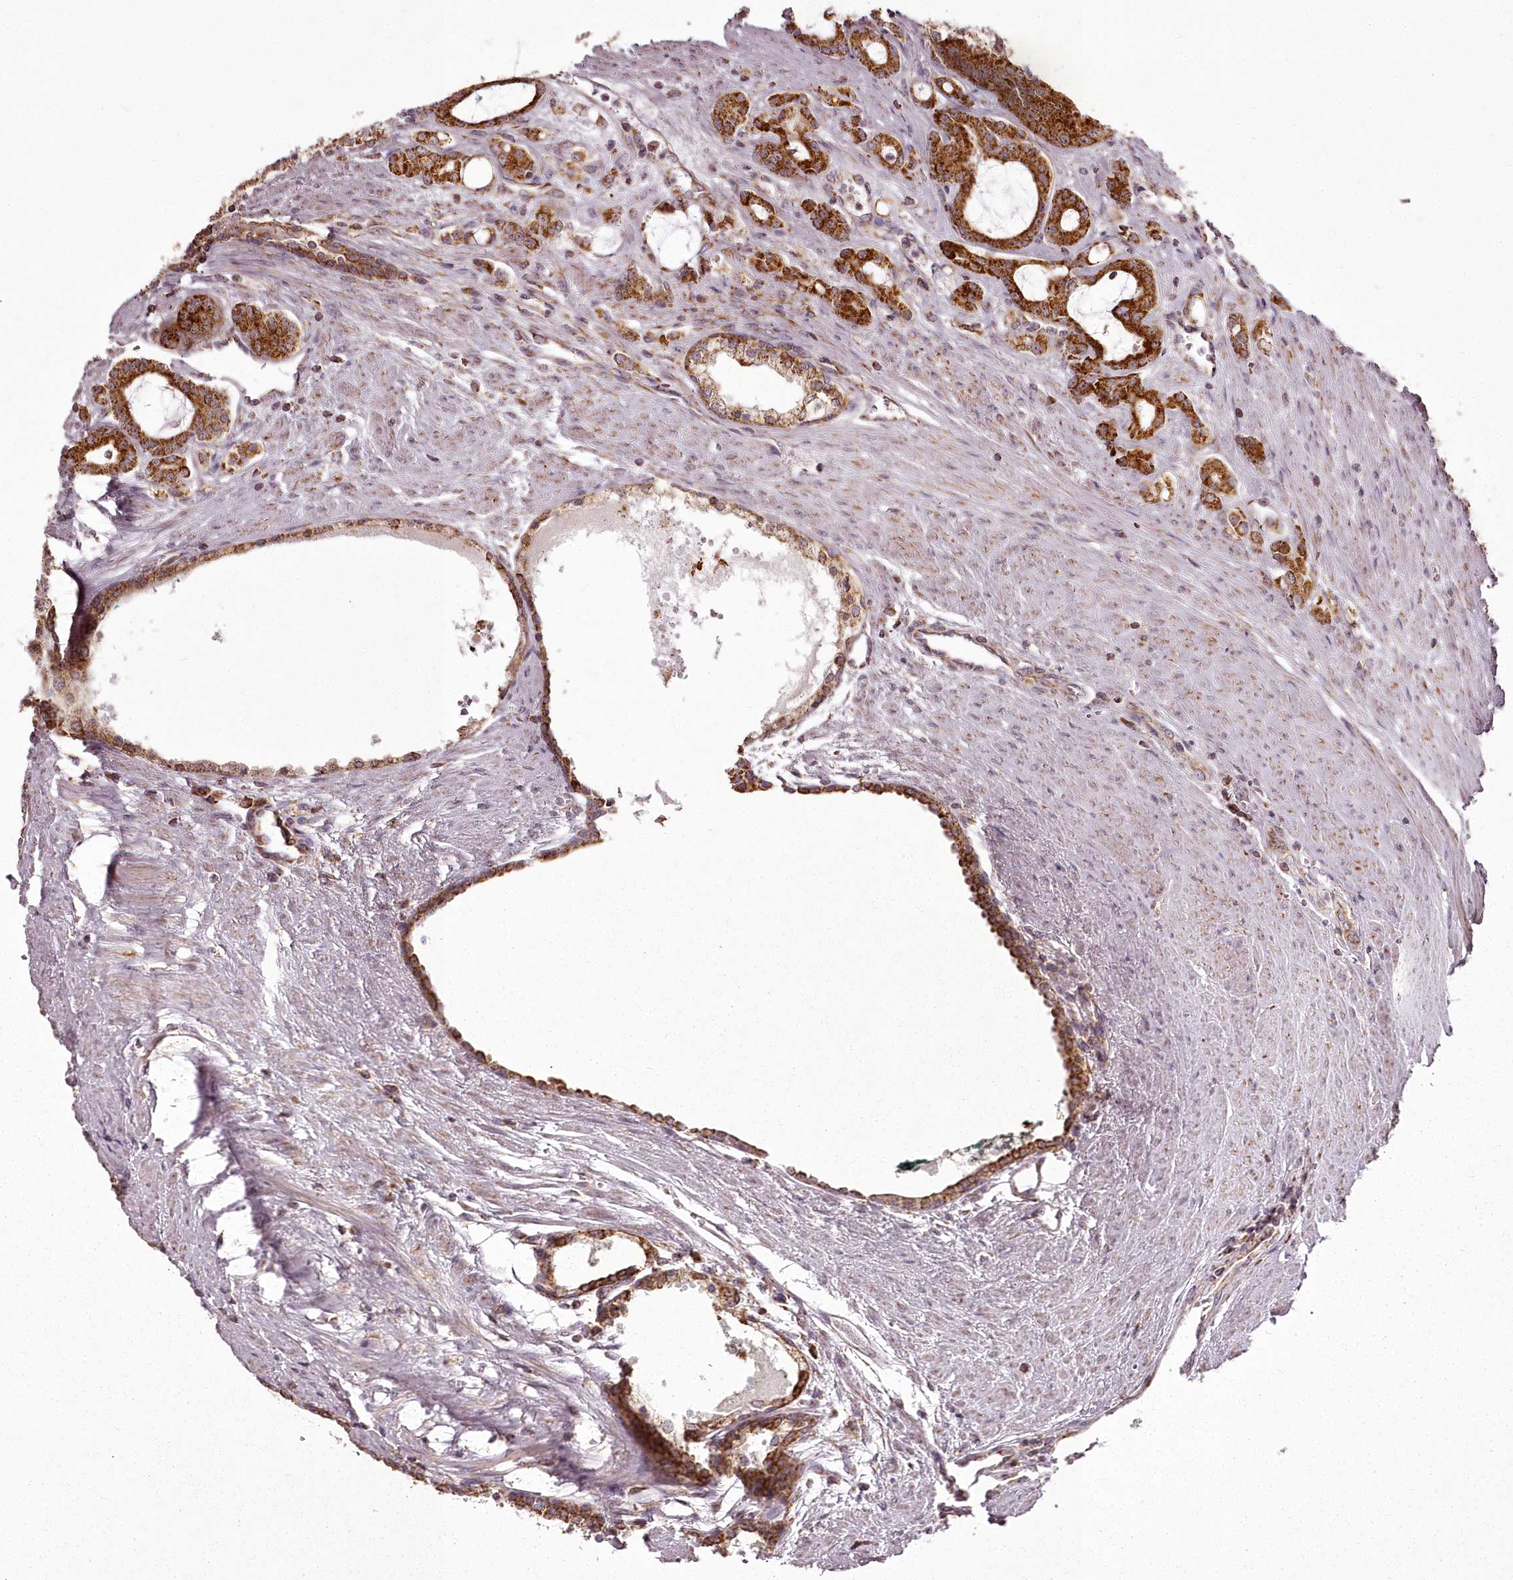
{"staining": {"intensity": "strong", "quantity": ">75%", "location": "cytoplasmic/membranous"}, "tissue": "prostate cancer", "cell_type": "Tumor cells", "image_type": "cancer", "snomed": [{"axis": "morphology", "description": "Adenocarcinoma, High grade"}, {"axis": "topography", "description": "Prostate"}], "caption": "DAB (3,3'-diaminobenzidine) immunohistochemical staining of human high-grade adenocarcinoma (prostate) exhibits strong cytoplasmic/membranous protein expression in about >75% of tumor cells.", "gene": "CHCHD2", "patient": {"sex": "male", "age": 72}}